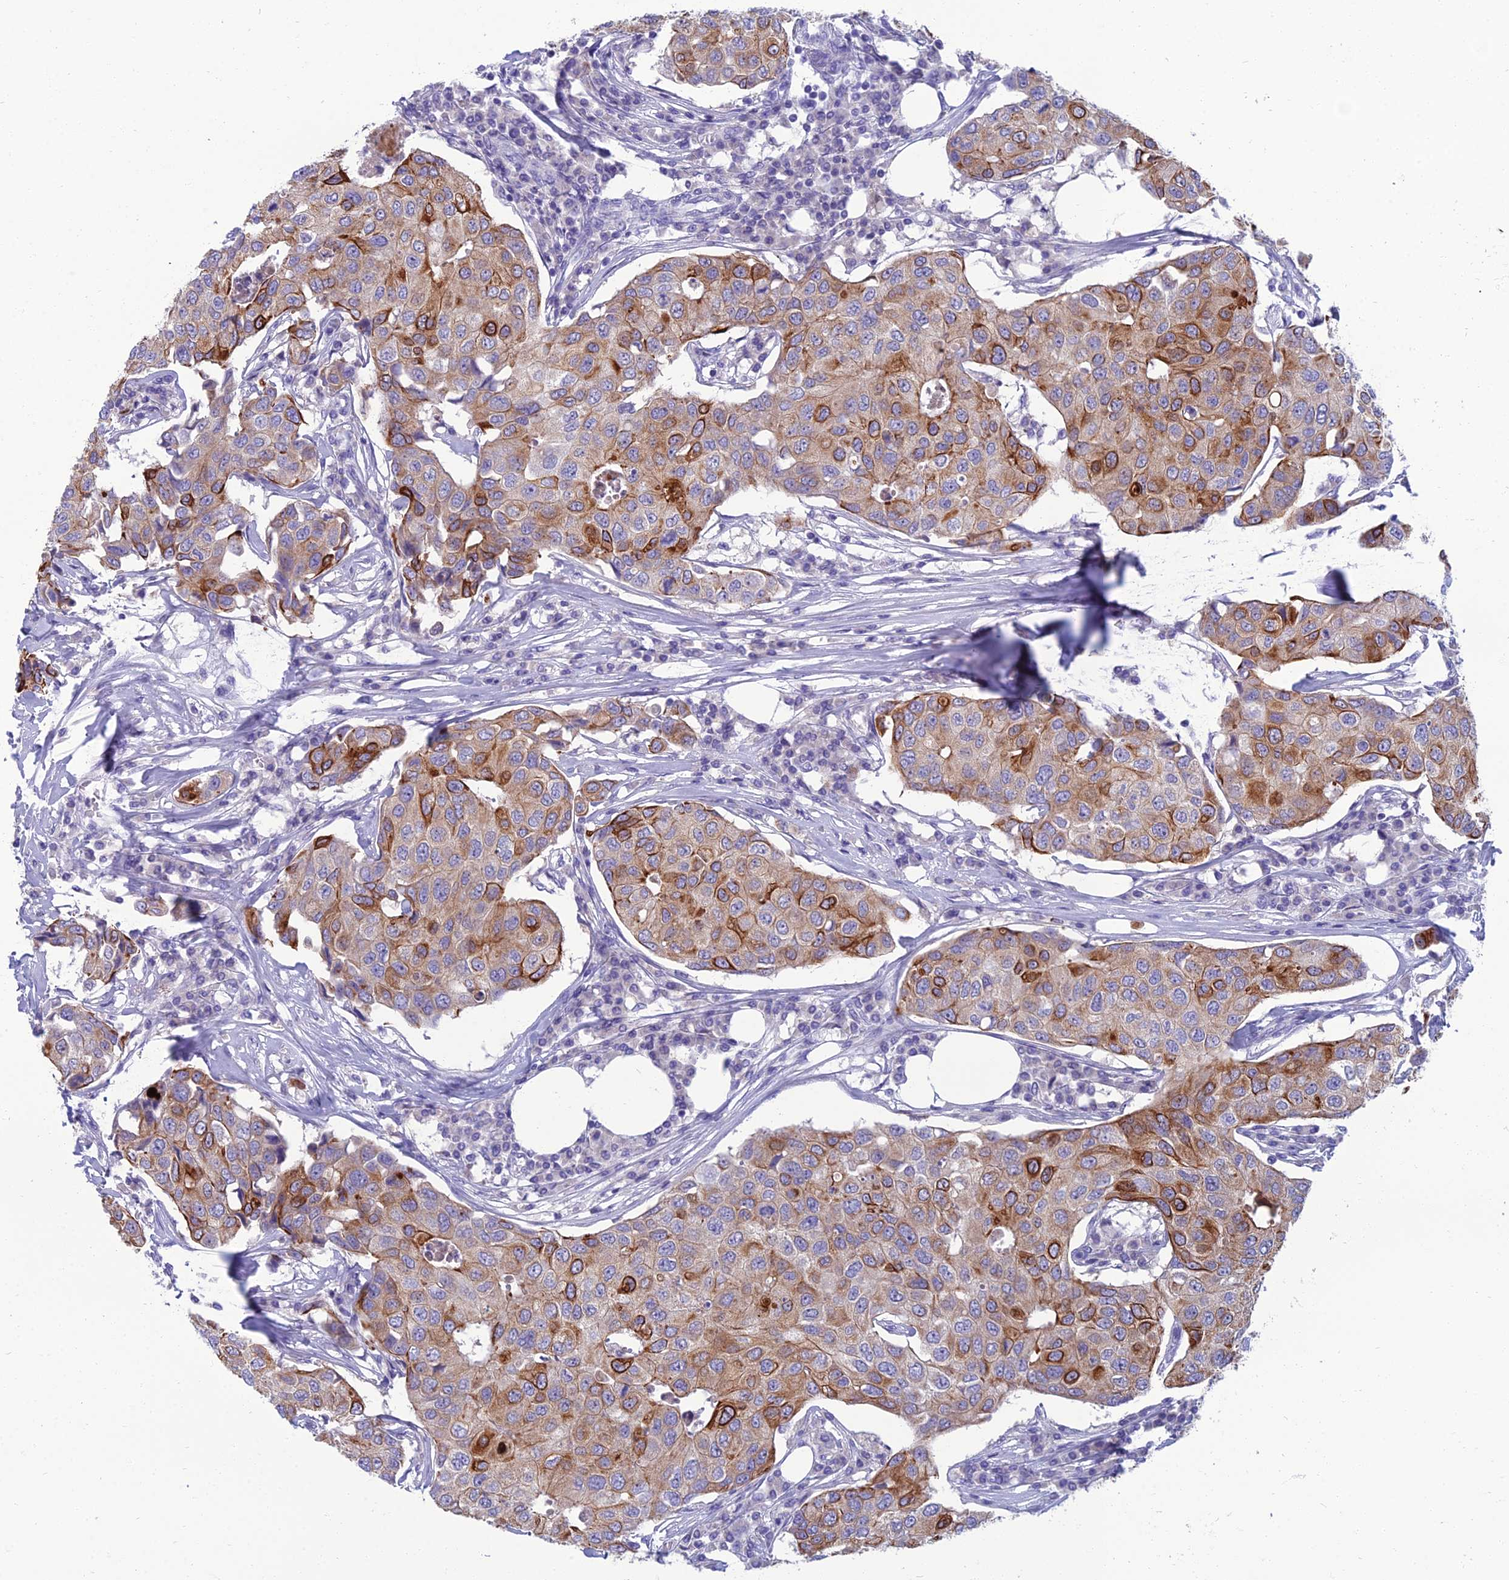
{"staining": {"intensity": "strong", "quantity": "<25%", "location": "cytoplasmic/membranous"}, "tissue": "breast cancer", "cell_type": "Tumor cells", "image_type": "cancer", "snomed": [{"axis": "morphology", "description": "Duct carcinoma"}, {"axis": "topography", "description": "Breast"}], "caption": "About <25% of tumor cells in infiltrating ductal carcinoma (breast) exhibit strong cytoplasmic/membranous protein expression as visualized by brown immunohistochemical staining.", "gene": "SPTLC3", "patient": {"sex": "female", "age": 80}}